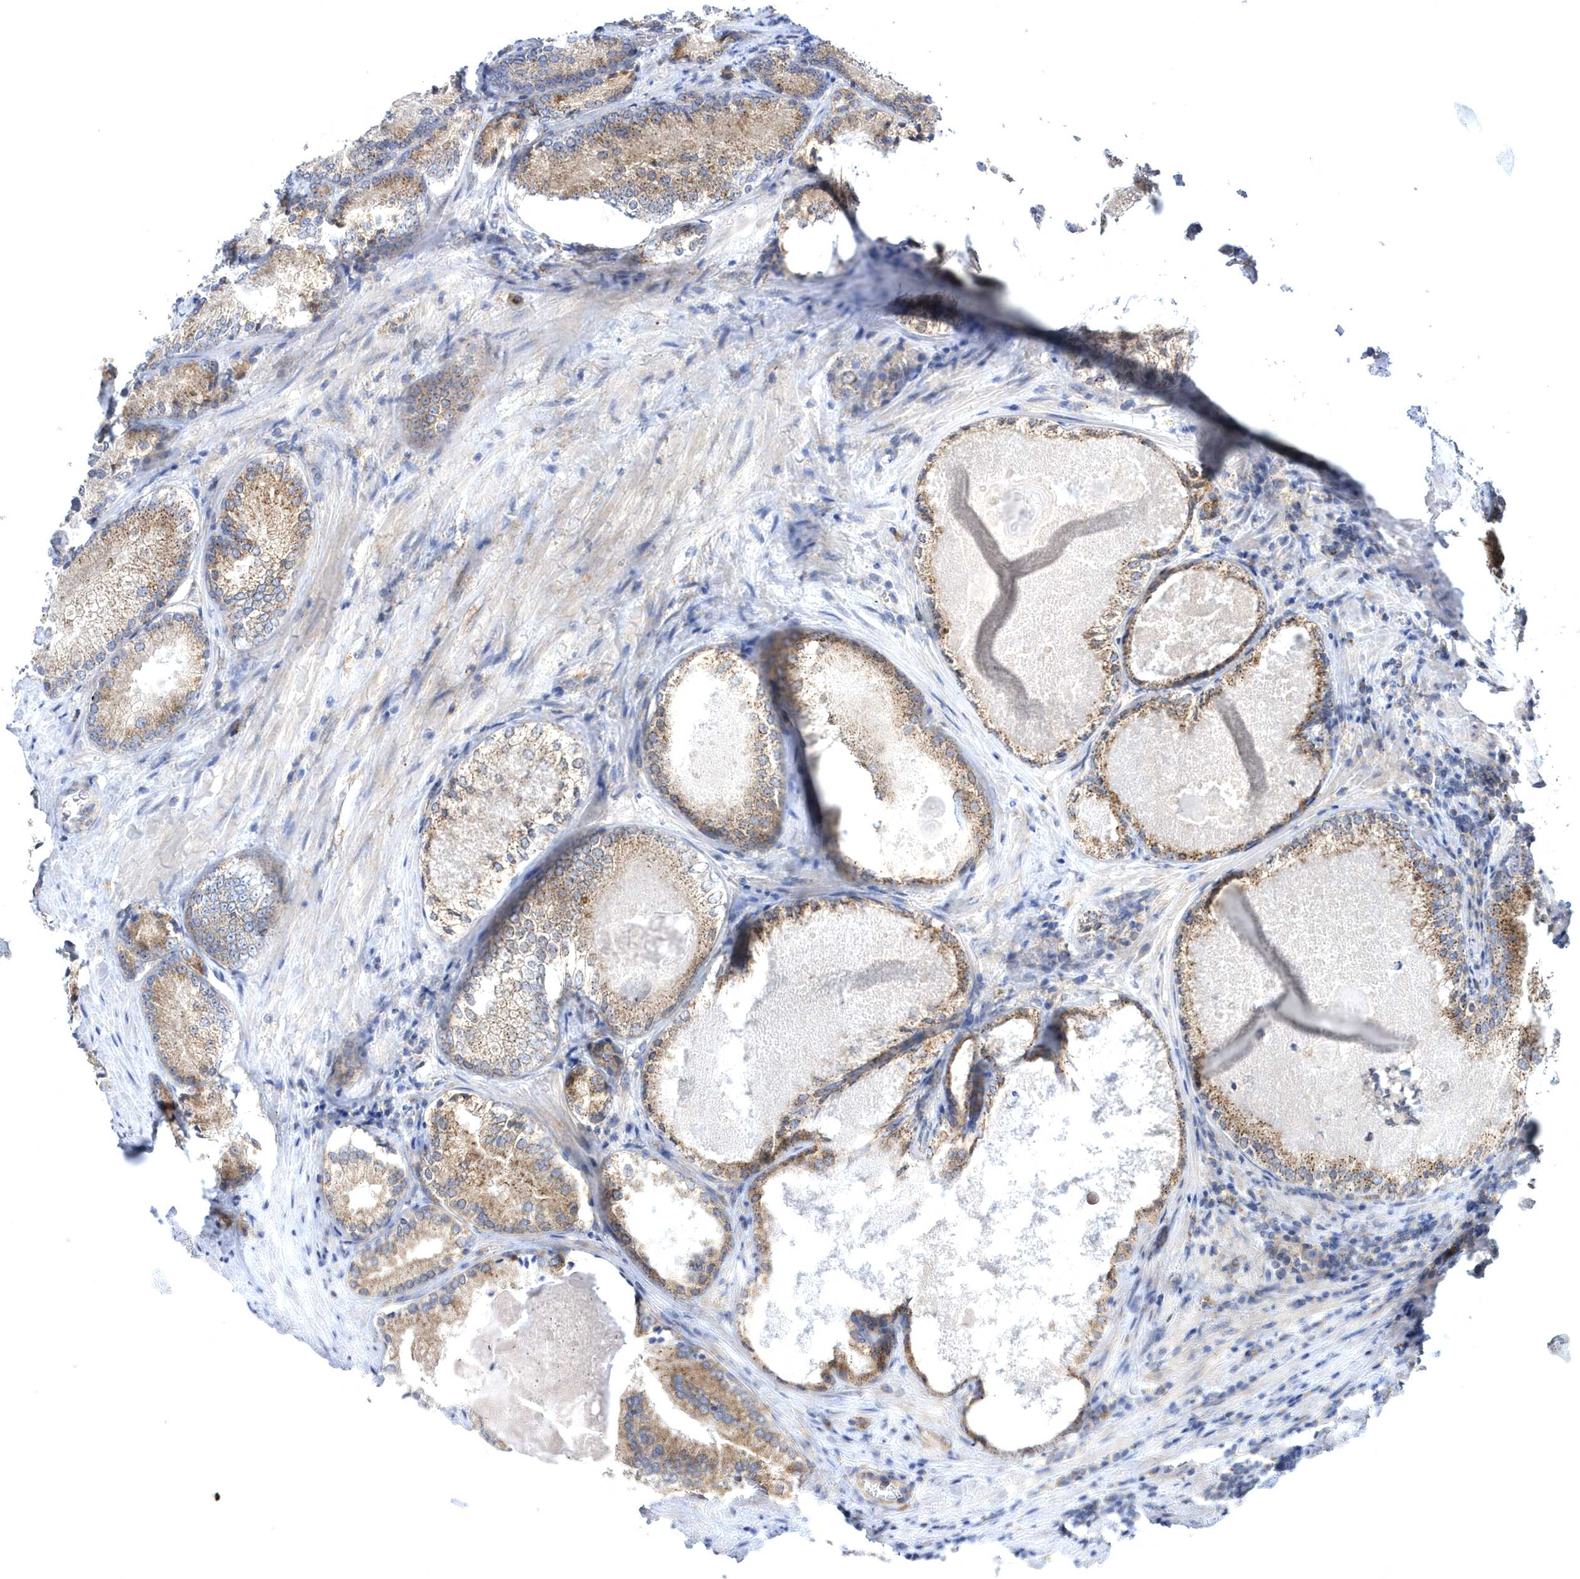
{"staining": {"intensity": "moderate", "quantity": ">75%", "location": "cytoplasmic/membranous"}, "tissue": "prostate cancer", "cell_type": "Tumor cells", "image_type": "cancer", "snomed": [{"axis": "morphology", "description": "Adenocarcinoma, High grade"}, {"axis": "topography", "description": "Prostate"}], "caption": "Immunohistochemistry (IHC) staining of prostate adenocarcinoma (high-grade), which demonstrates medium levels of moderate cytoplasmic/membranous staining in approximately >75% of tumor cells indicating moderate cytoplasmic/membranous protein expression. The staining was performed using DAB (3,3'-diaminobenzidine) (brown) for protein detection and nuclei were counterstained in hematoxylin (blue).", "gene": "COPB2", "patient": {"sex": "male", "age": 66}}